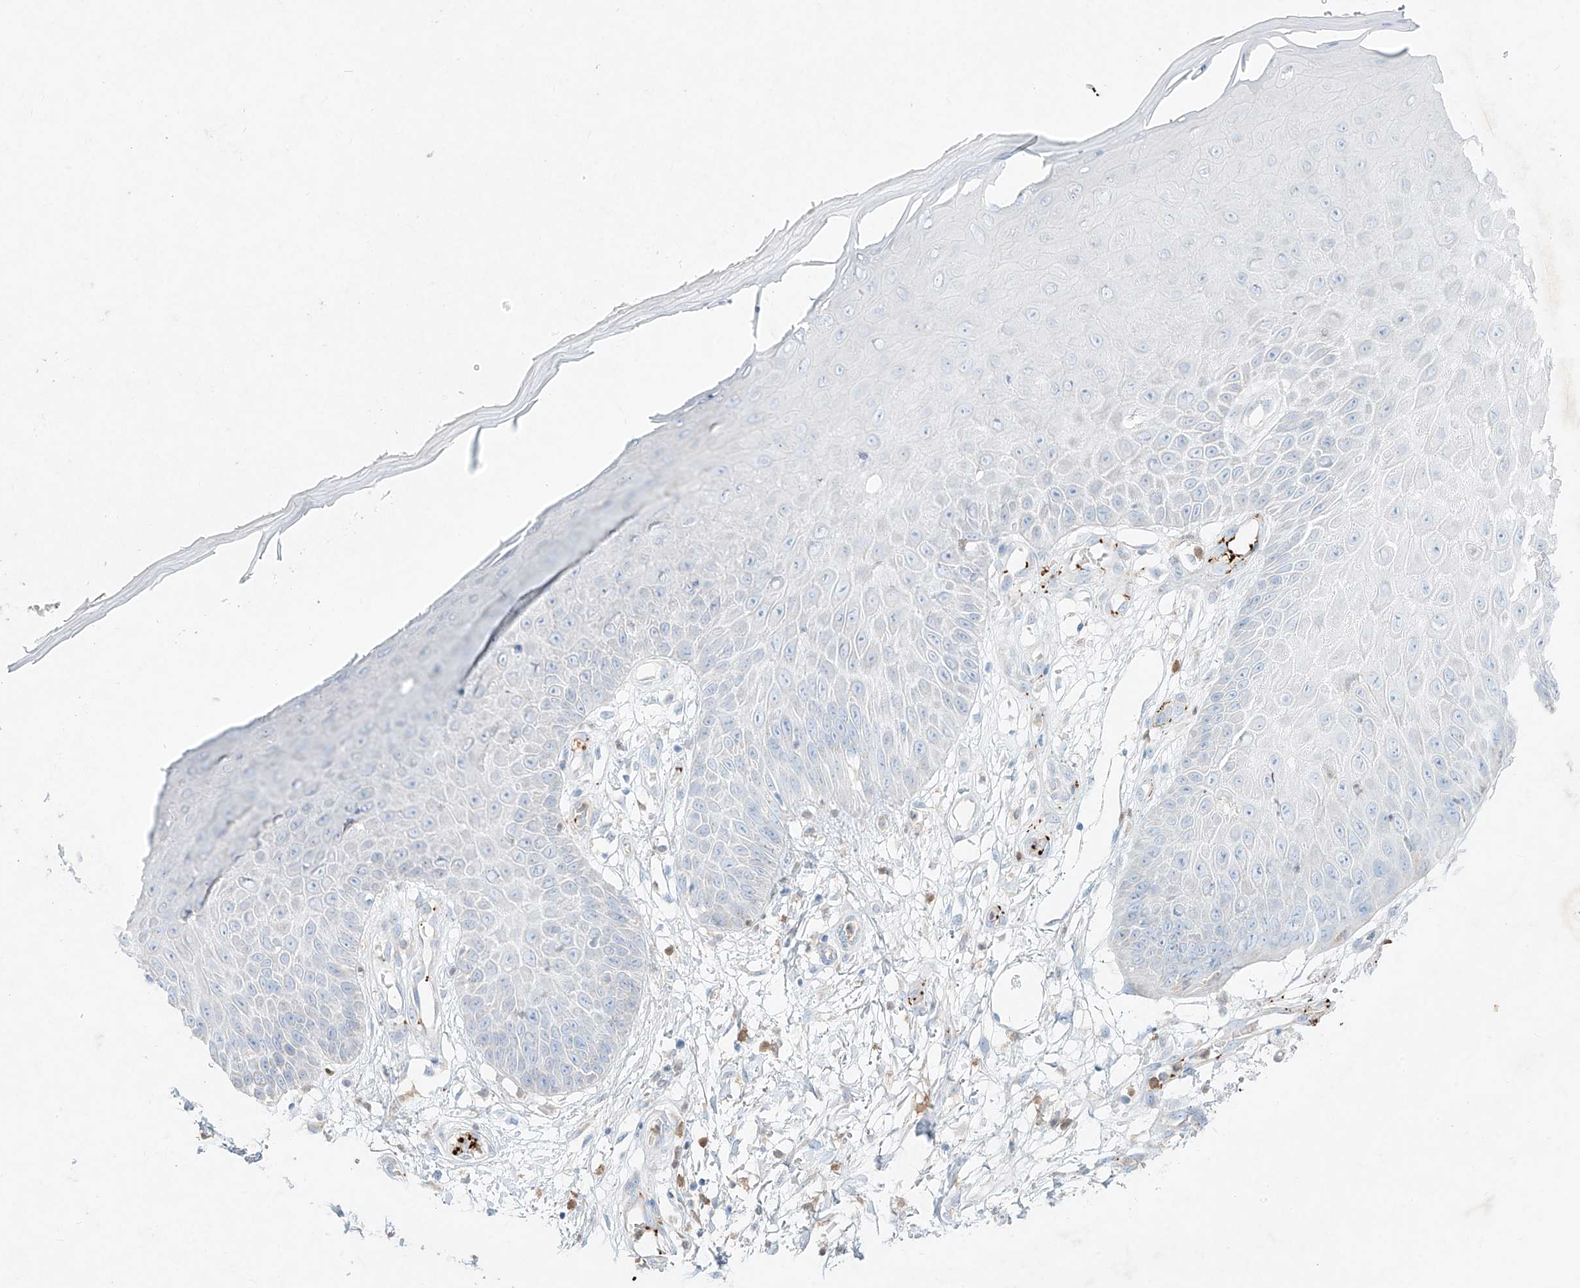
{"staining": {"intensity": "negative", "quantity": "none", "location": "none"}, "tissue": "skin", "cell_type": "Fibroblasts", "image_type": "normal", "snomed": [{"axis": "morphology", "description": "Normal tissue, NOS"}, {"axis": "morphology", "description": "Inflammation, NOS"}, {"axis": "topography", "description": "Skin"}], "caption": "High power microscopy micrograph of an immunohistochemistry histopathology image of benign skin, revealing no significant expression in fibroblasts.", "gene": "PLEK", "patient": {"sex": "female", "age": 44}}